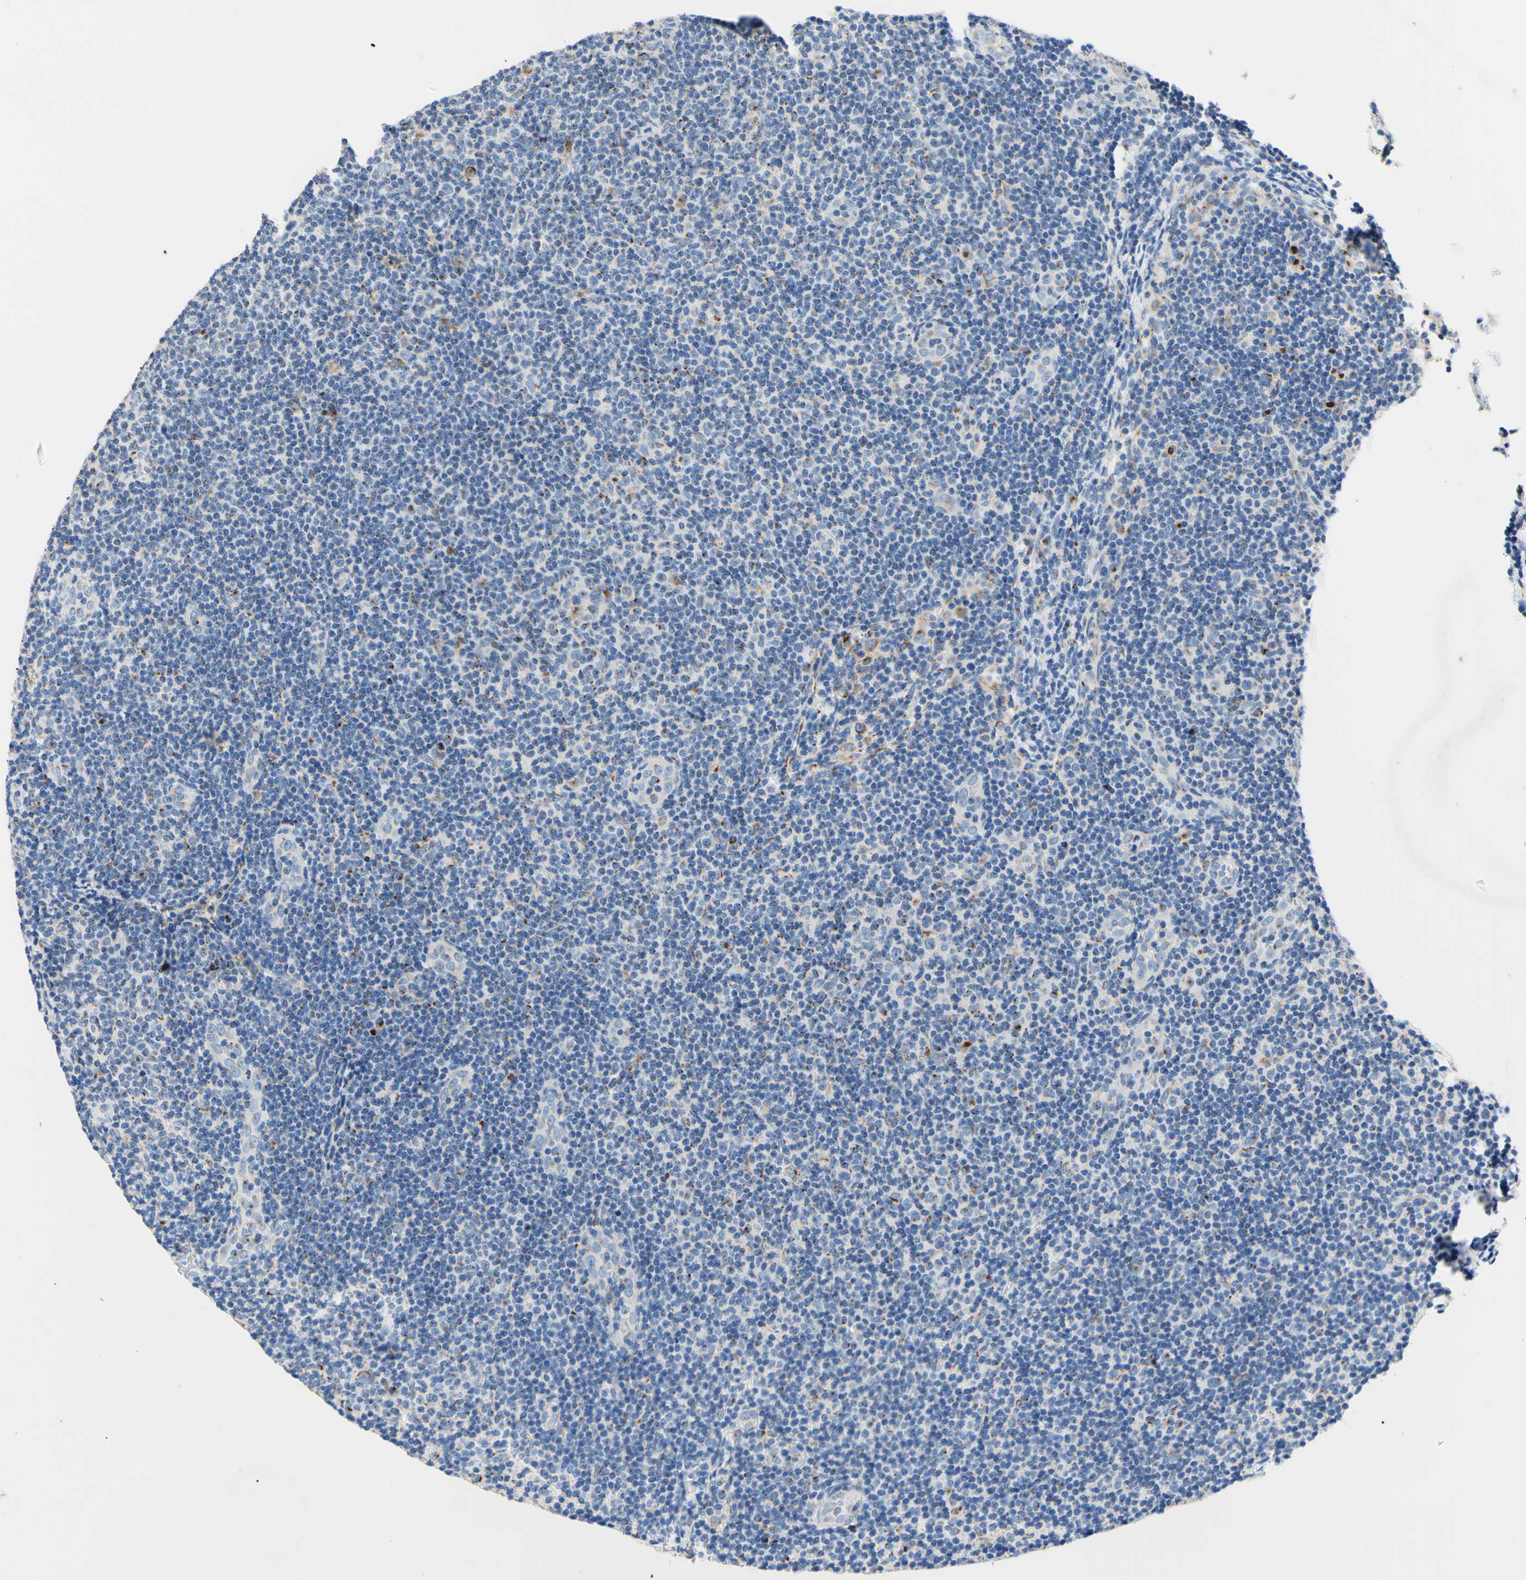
{"staining": {"intensity": "weak", "quantity": "<25%", "location": "cytoplasmic/membranous"}, "tissue": "lymphoma", "cell_type": "Tumor cells", "image_type": "cancer", "snomed": [{"axis": "morphology", "description": "Malignant lymphoma, non-Hodgkin's type, Low grade"}, {"axis": "topography", "description": "Lymph node"}], "caption": "Immunohistochemical staining of lymphoma reveals no significant staining in tumor cells.", "gene": "GALNT2", "patient": {"sex": "male", "age": 83}}